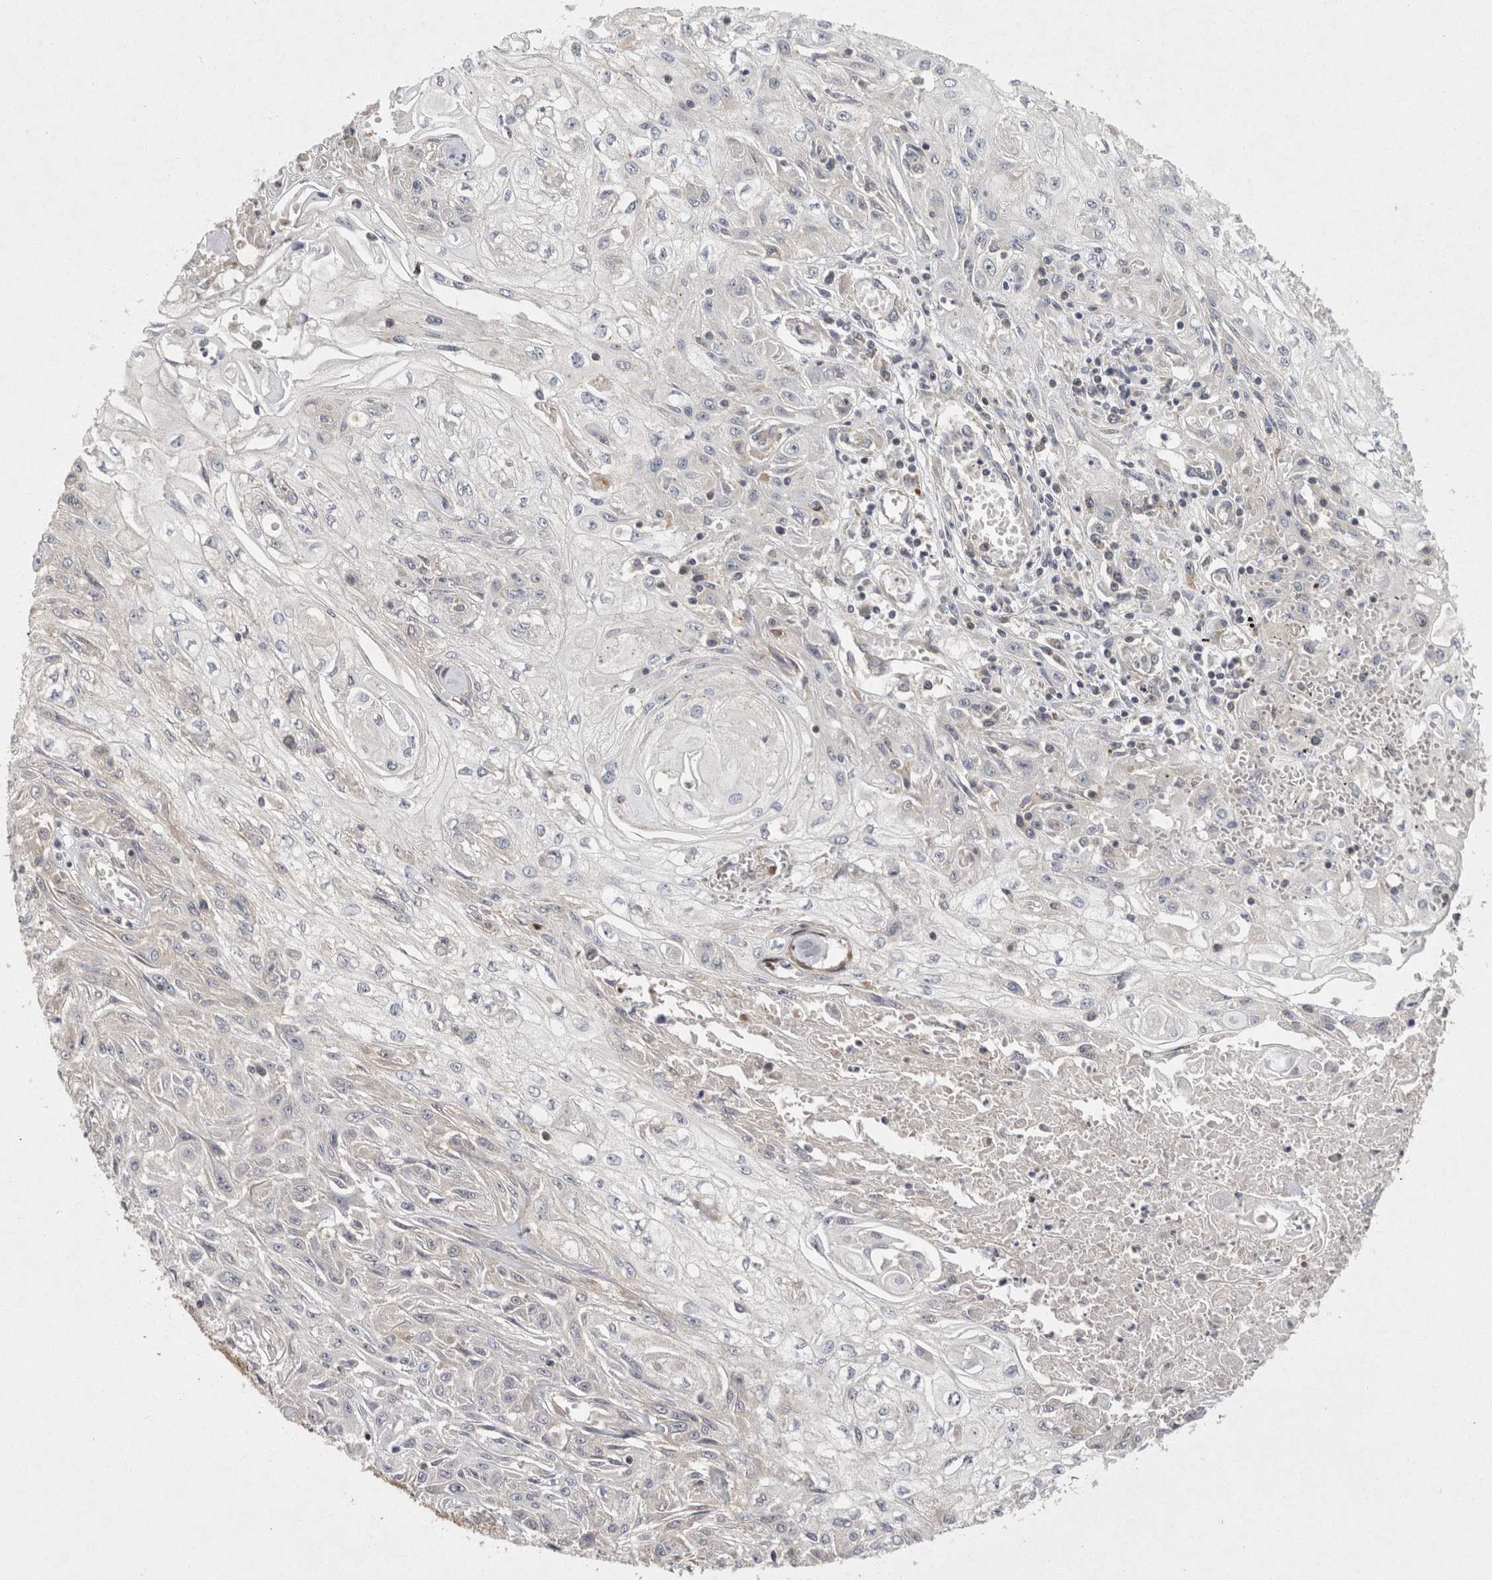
{"staining": {"intensity": "negative", "quantity": "none", "location": "none"}, "tissue": "skin cancer", "cell_type": "Tumor cells", "image_type": "cancer", "snomed": [{"axis": "morphology", "description": "Squamous cell carcinoma, NOS"}, {"axis": "morphology", "description": "Squamous cell carcinoma, metastatic, NOS"}, {"axis": "topography", "description": "Skin"}, {"axis": "topography", "description": "Lymph node"}], "caption": "IHC photomicrograph of skin metastatic squamous cell carcinoma stained for a protein (brown), which reveals no positivity in tumor cells.", "gene": "ACAT2", "patient": {"sex": "male", "age": 75}}